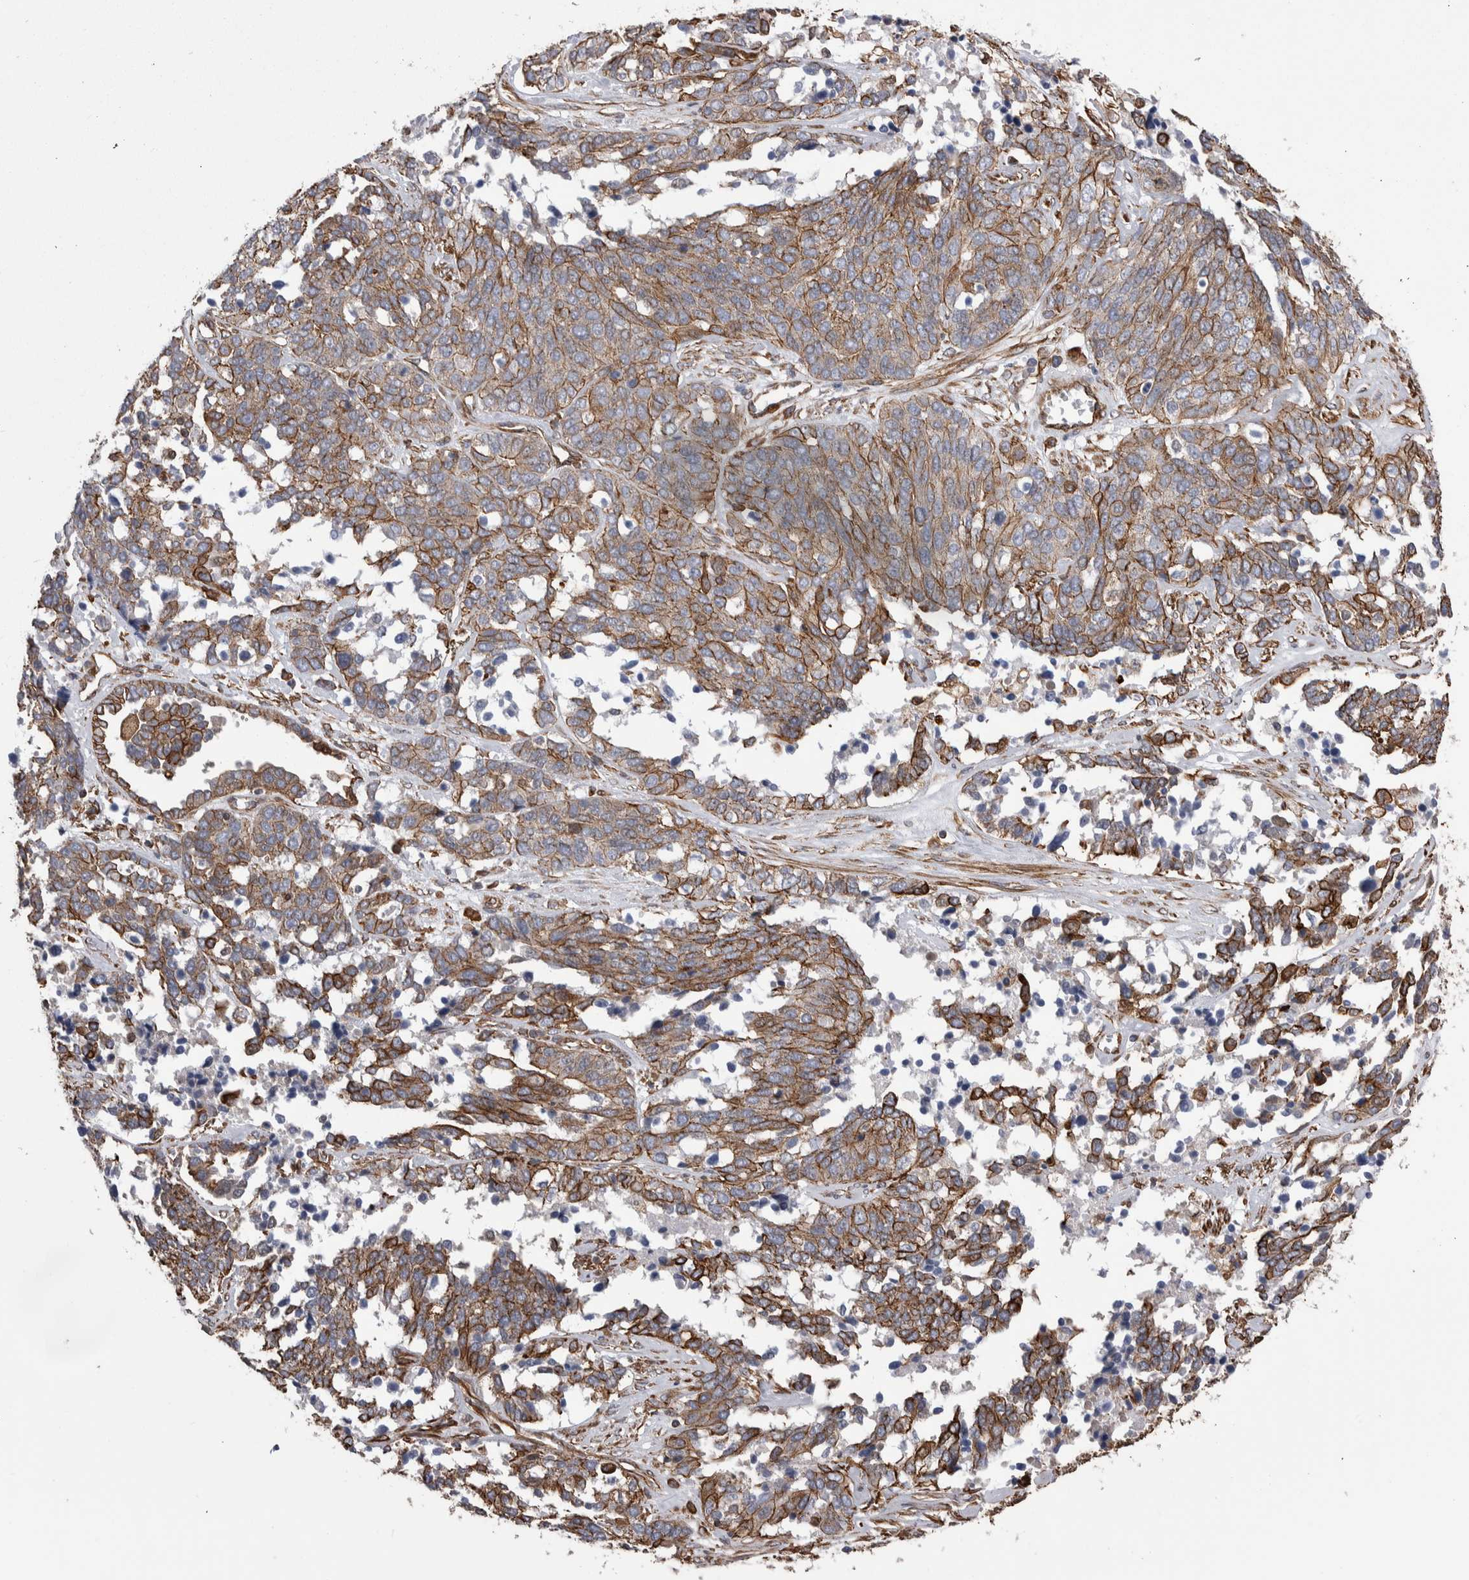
{"staining": {"intensity": "moderate", "quantity": ">75%", "location": "cytoplasmic/membranous"}, "tissue": "ovarian cancer", "cell_type": "Tumor cells", "image_type": "cancer", "snomed": [{"axis": "morphology", "description": "Cystadenocarcinoma, serous, NOS"}, {"axis": "topography", "description": "Ovary"}], "caption": "Immunohistochemical staining of human serous cystadenocarcinoma (ovarian) displays medium levels of moderate cytoplasmic/membranous protein positivity in approximately >75% of tumor cells.", "gene": "KIF12", "patient": {"sex": "female", "age": 44}}